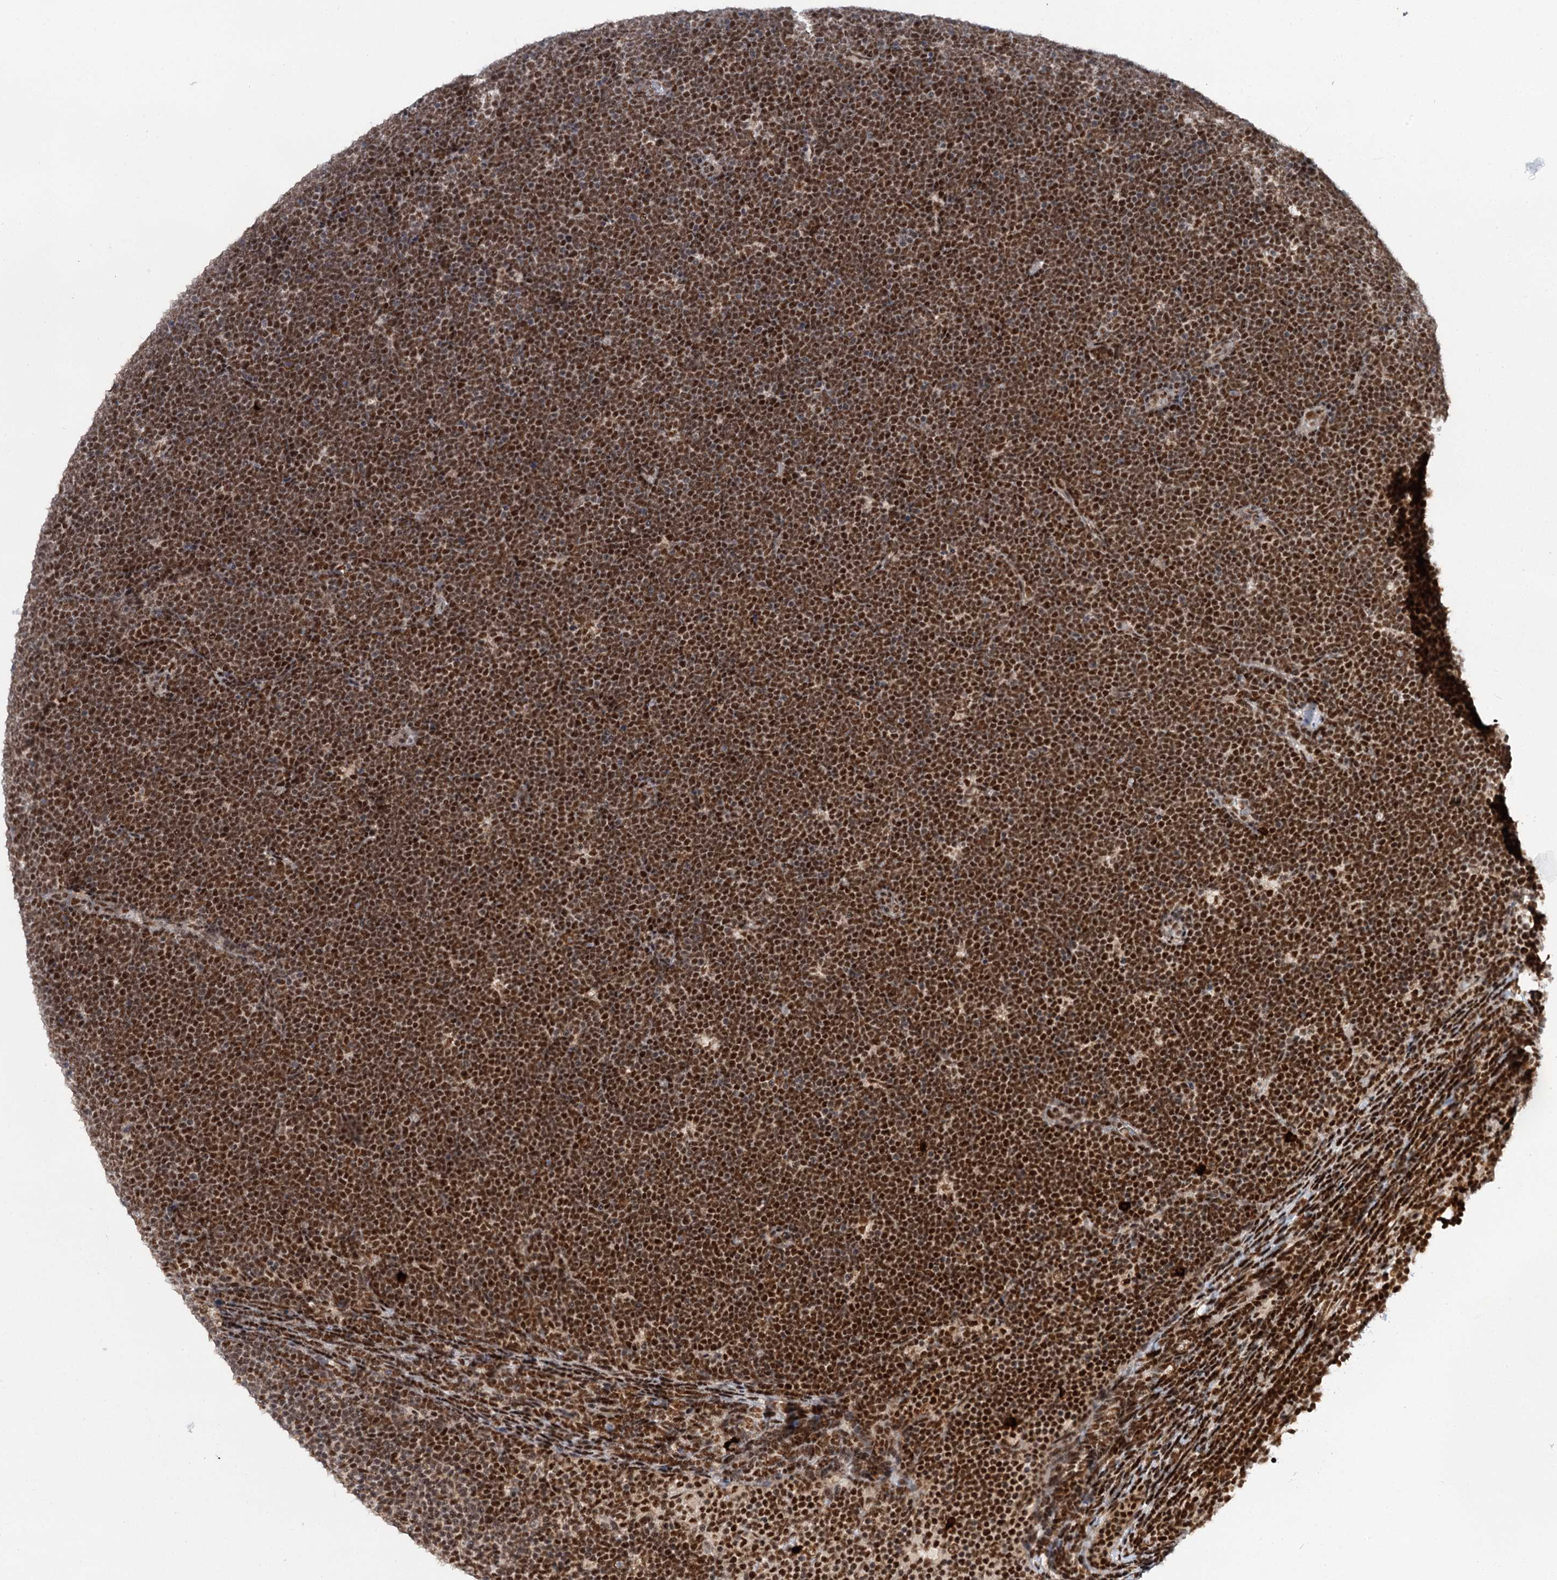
{"staining": {"intensity": "strong", "quantity": ">75%", "location": "nuclear"}, "tissue": "lymphoma", "cell_type": "Tumor cells", "image_type": "cancer", "snomed": [{"axis": "morphology", "description": "Malignant lymphoma, non-Hodgkin's type, High grade"}, {"axis": "topography", "description": "Lymph node"}], "caption": "IHC micrograph of human high-grade malignant lymphoma, non-Hodgkin's type stained for a protein (brown), which exhibits high levels of strong nuclear positivity in about >75% of tumor cells.", "gene": "BUD13", "patient": {"sex": "male", "age": 13}}